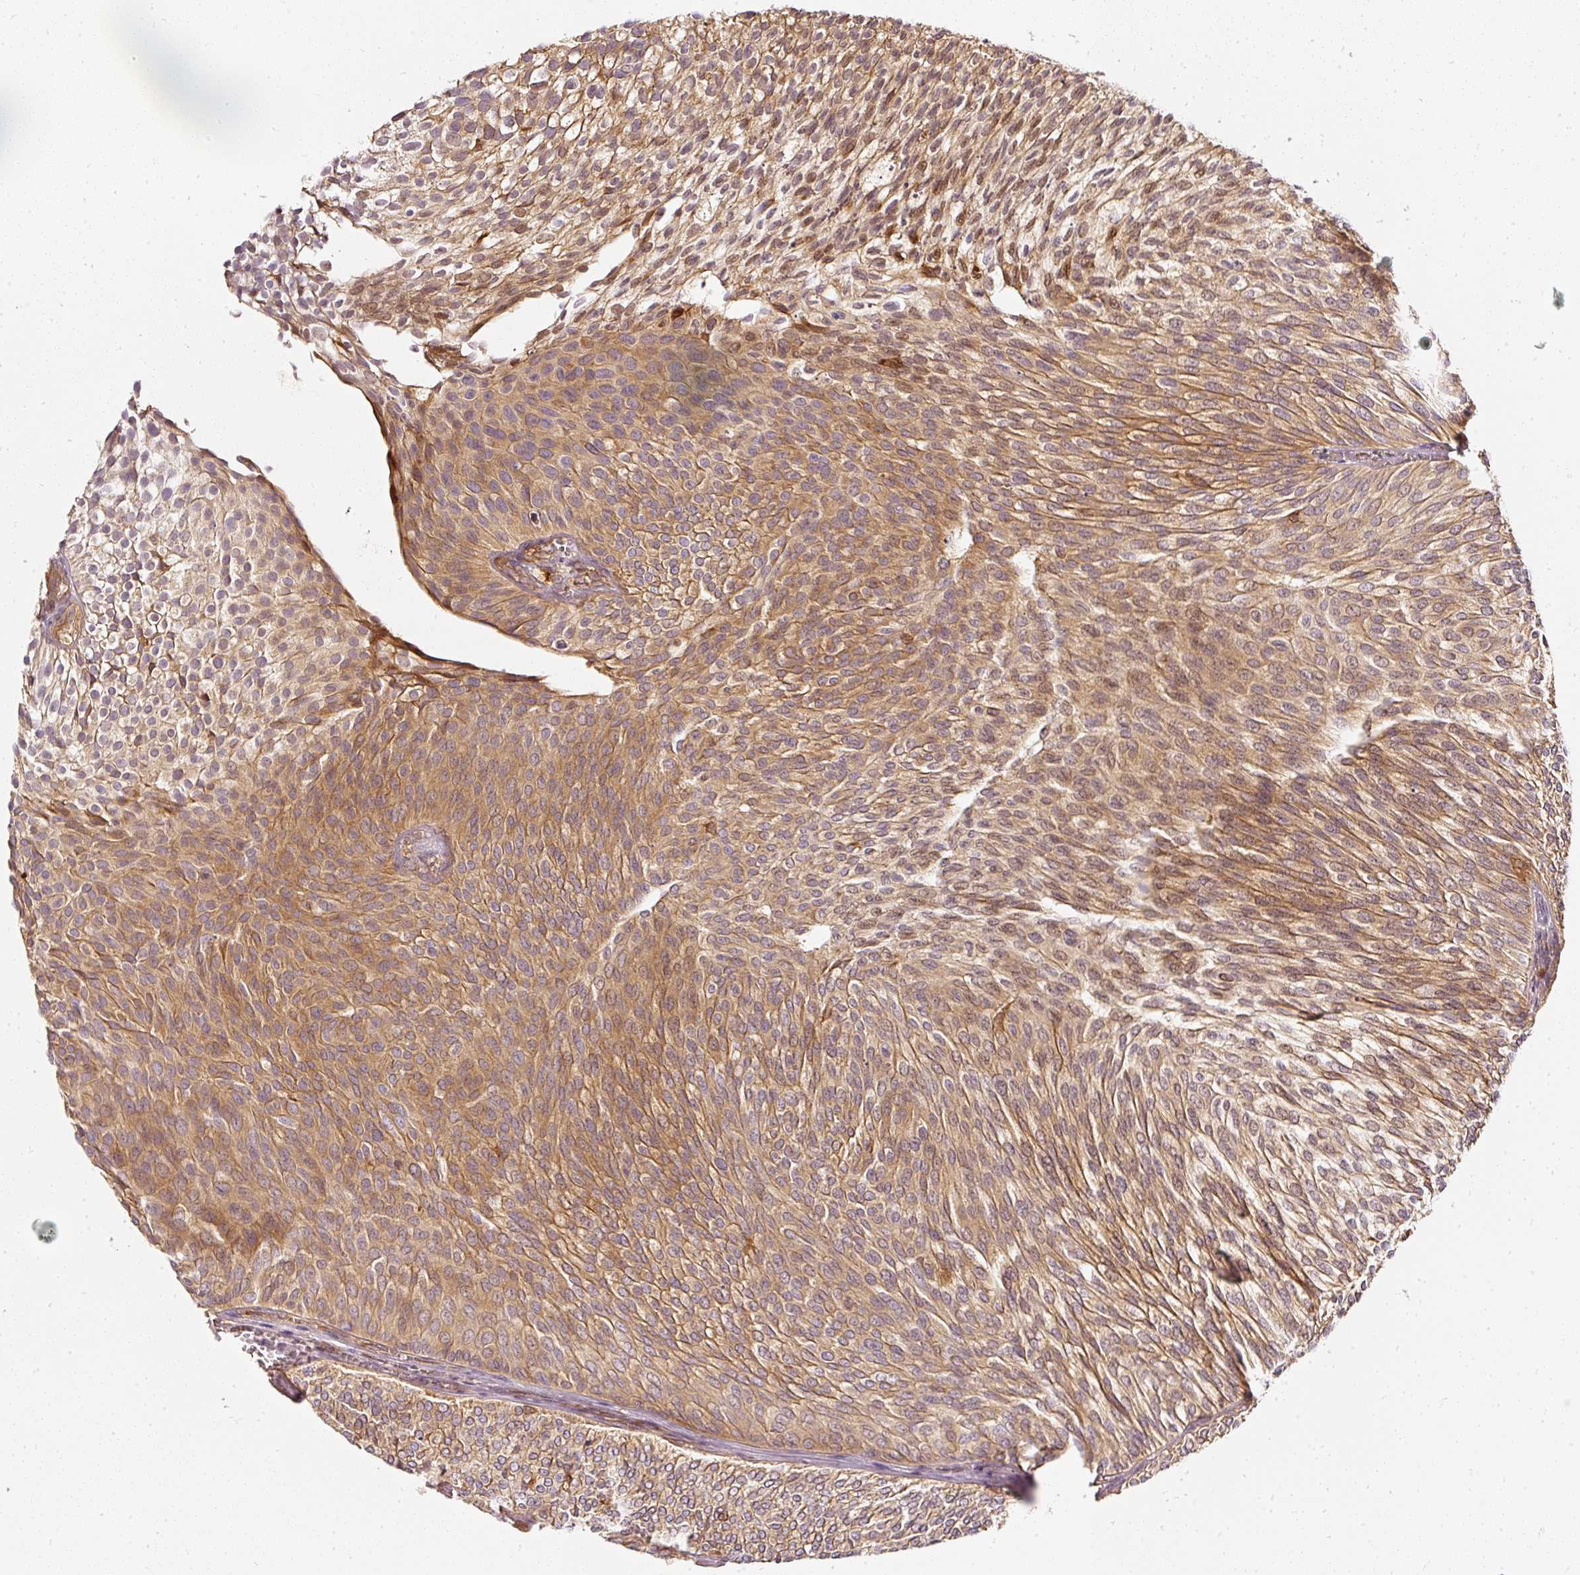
{"staining": {"intensity": "moderate", "quantity": ">75%", "location": "cytoplasmic/membranous,nuclear"}, "tissue": "urothelial cancer", "cell_type": "Tumor cells", "image_type": "cancer", "snomed": [{"axis": "morphology", "description": "Urothelial carcinoma, Low grade"}, {"axis": "topography", "description": "Urinary bladder"}], "caption": "Moderate cytoplasmic/membranous and nuclear protein positivity is seen in approximately >75% of tumor cells in urothelial cancer.", "gene": "ASMTL", "patient": {"sex": "male", "age": 91}}